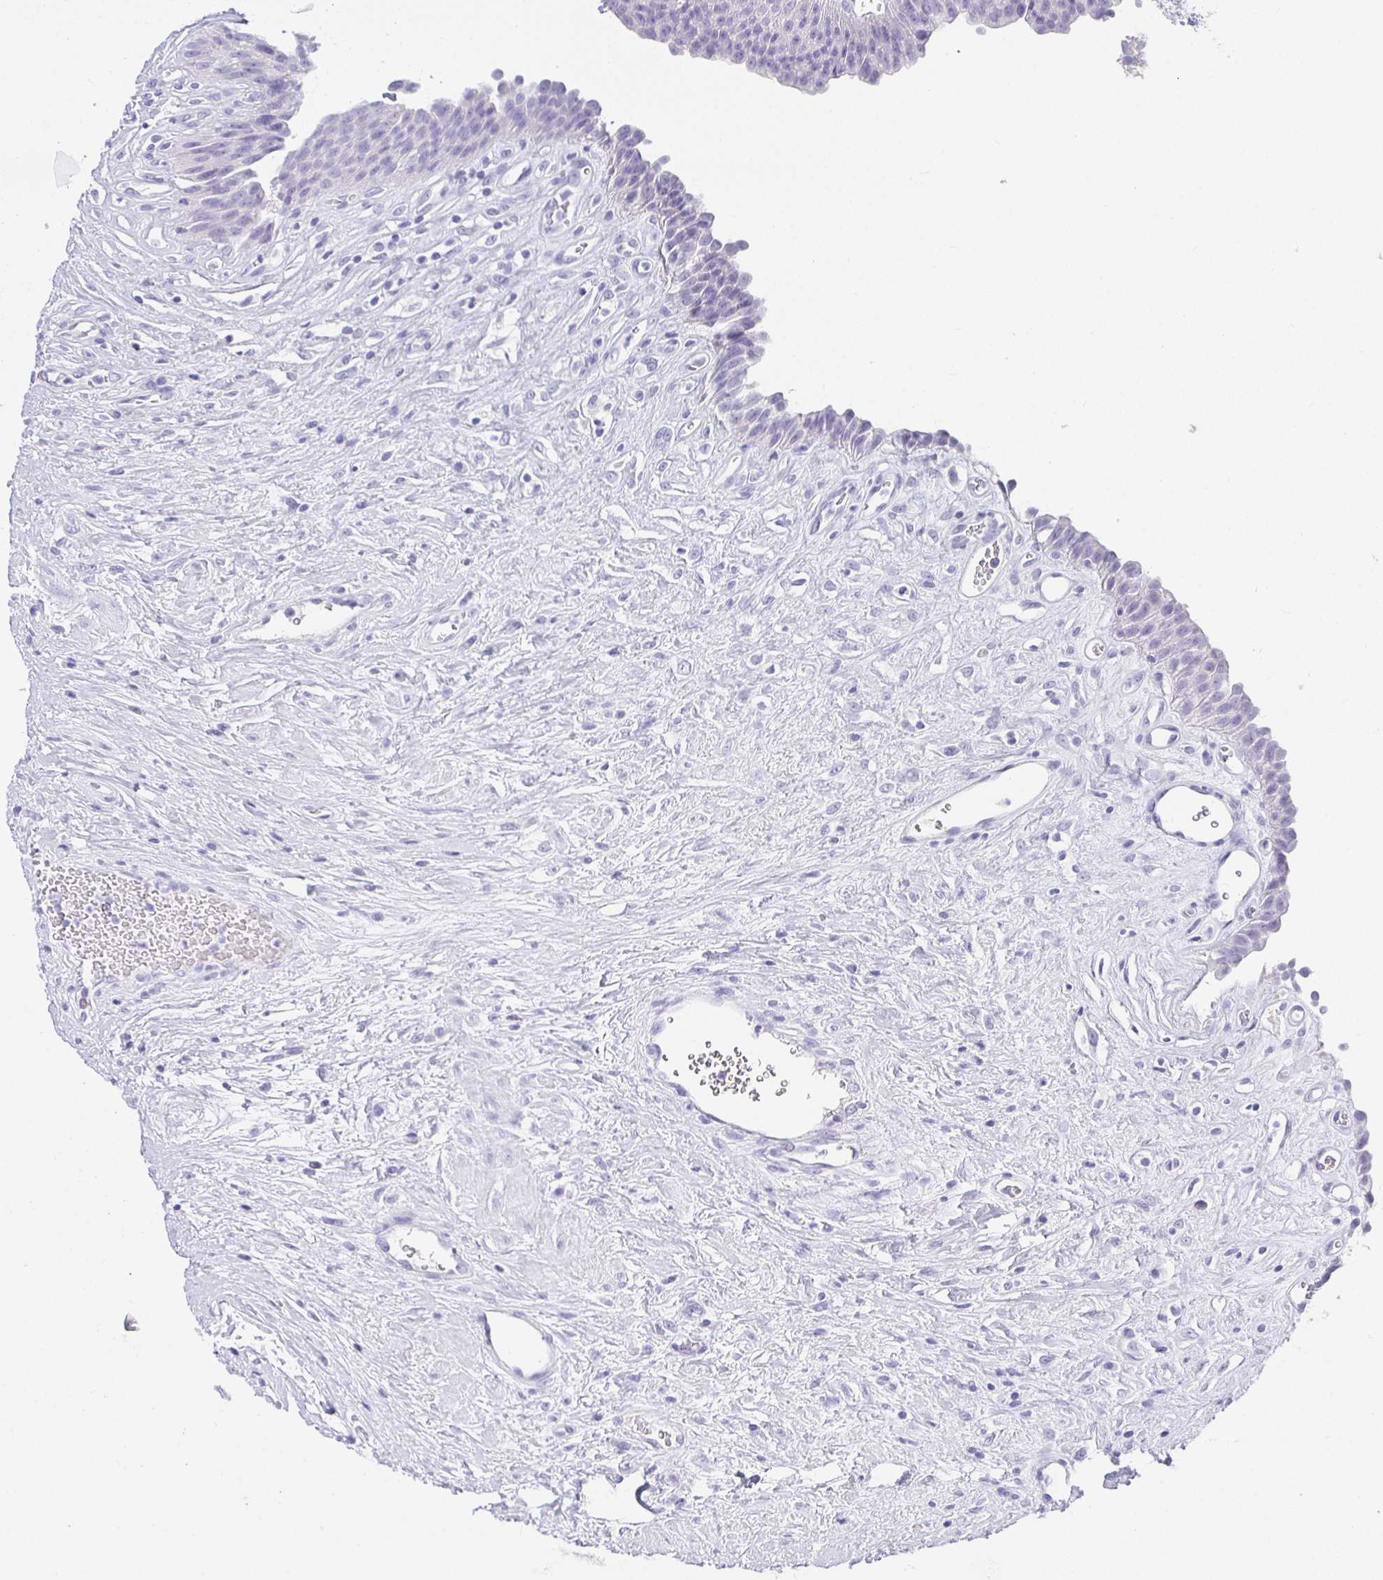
{"staining": {"intensity": "negative", "quantity": "none", "location": "none"}, "tissue": "urinary bladder", "cell_type": "Urothelial cells", "image_type": "normal", "snomed": [{"axis": "morphology", "description": "Normal tissue, NOS"}, {"axis": "topography", "description": "Urinary bladder"}], "caption": "Image shows no protein expression in urothelial cells of normal urinary bladder. (Immunohistochemistry (ihc), brightfield microscopy, high magnification).", "gene": "CHAT", "patient": {"sex": "female", "age": 56}}